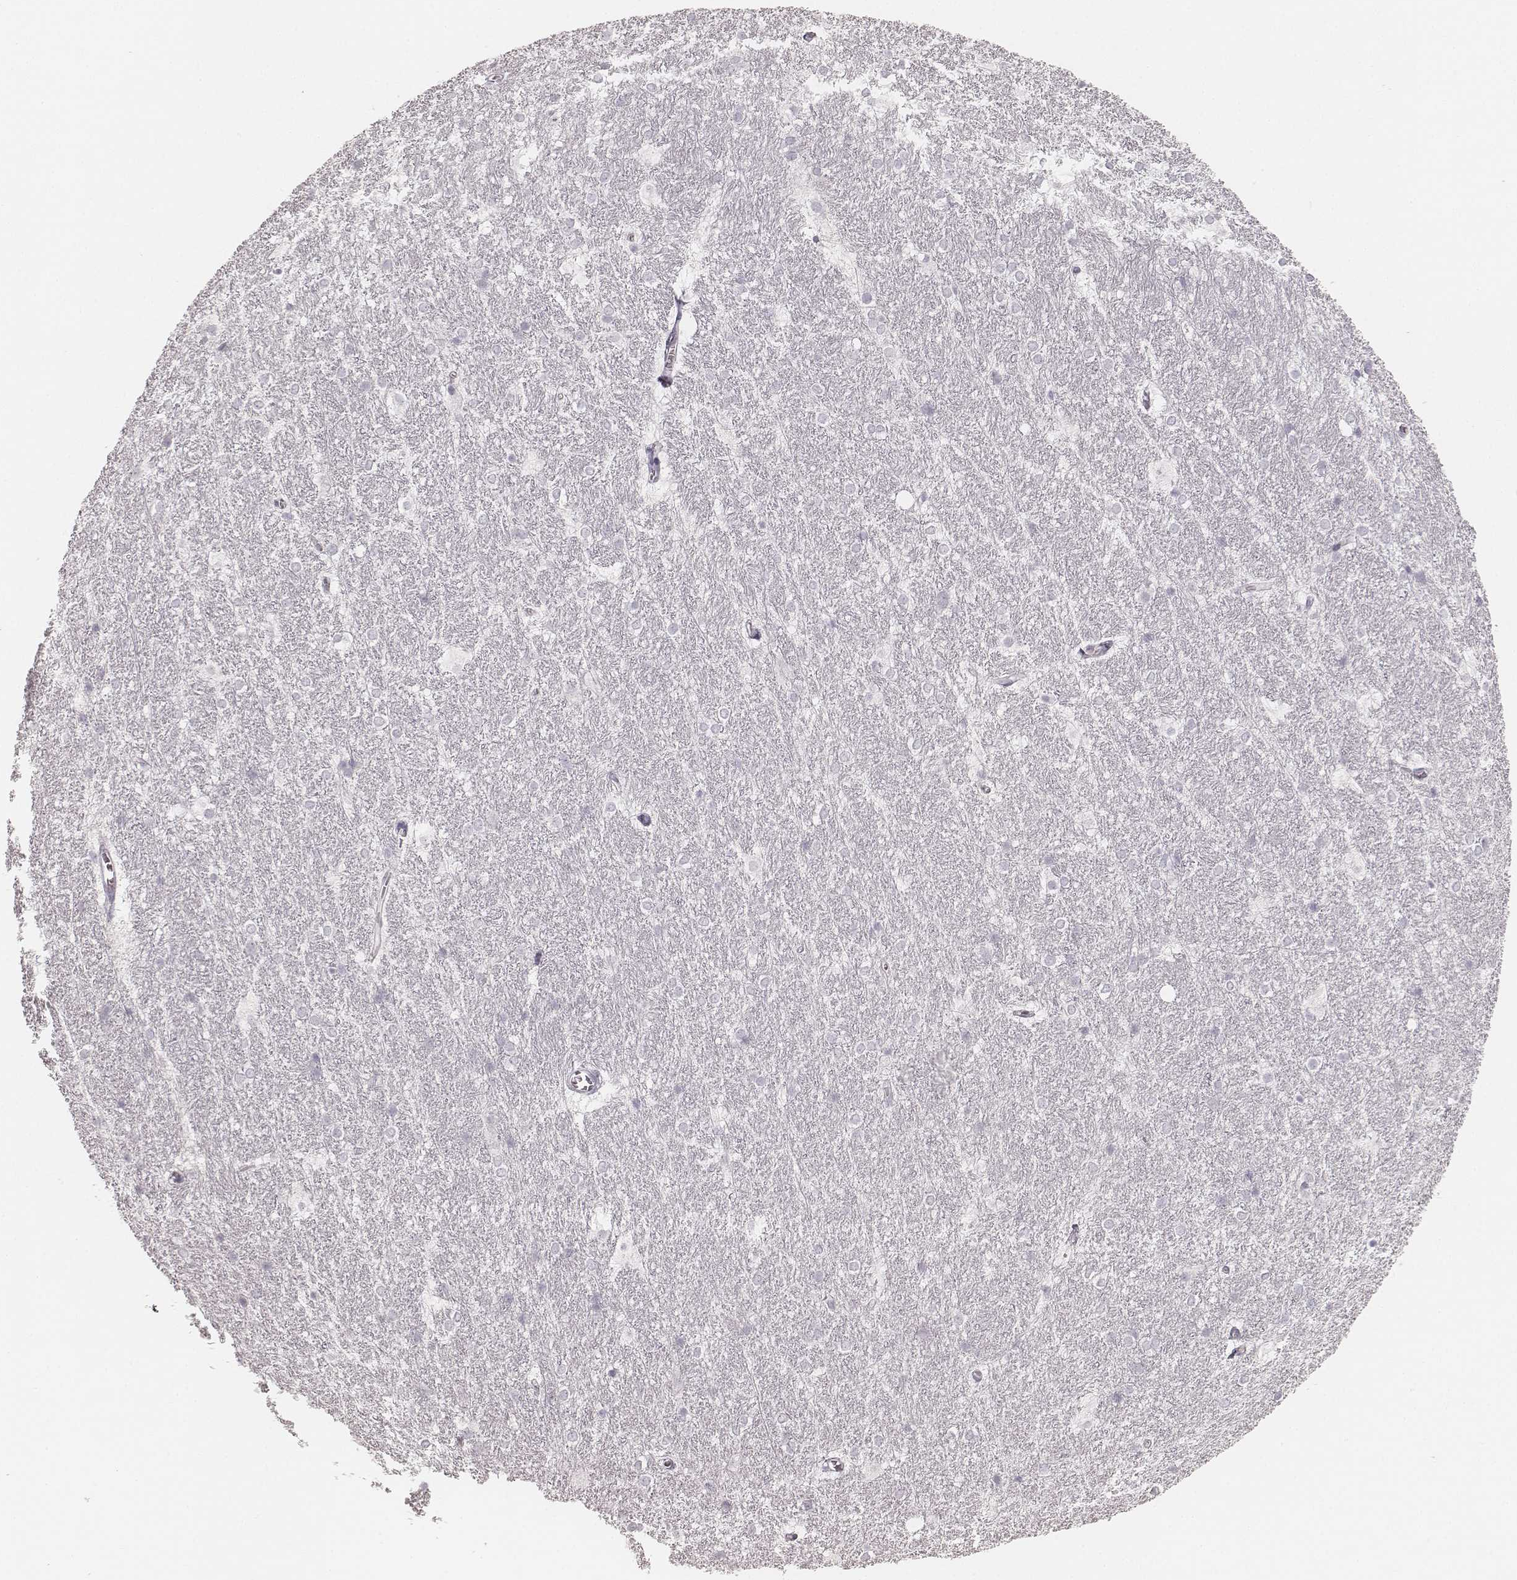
{"staining": {"intensity": "negative", "quantity": "none", "location": "none"}, "tissue": "hippocampus", "cell_type": "Glial cells", "image_type": "normal", "snomed": [{"axis": "morphology", "description": "Normal tissue, NOS"}, {"axis": "topography", "description": "Cerebral cortex"}, {"axis": "topography", "description": "Hippocampus"}], "caption": "DAB (3,3'-diaminobenzidine) immunohistochemical staining of unremarkable hippocampus demonstrates no significant staining in glial cells. (Immunohistochemistry, brightfield microscopy, high magnification).", "gene": "KRT31", "patient": {"sex": "female", "age": 19}}